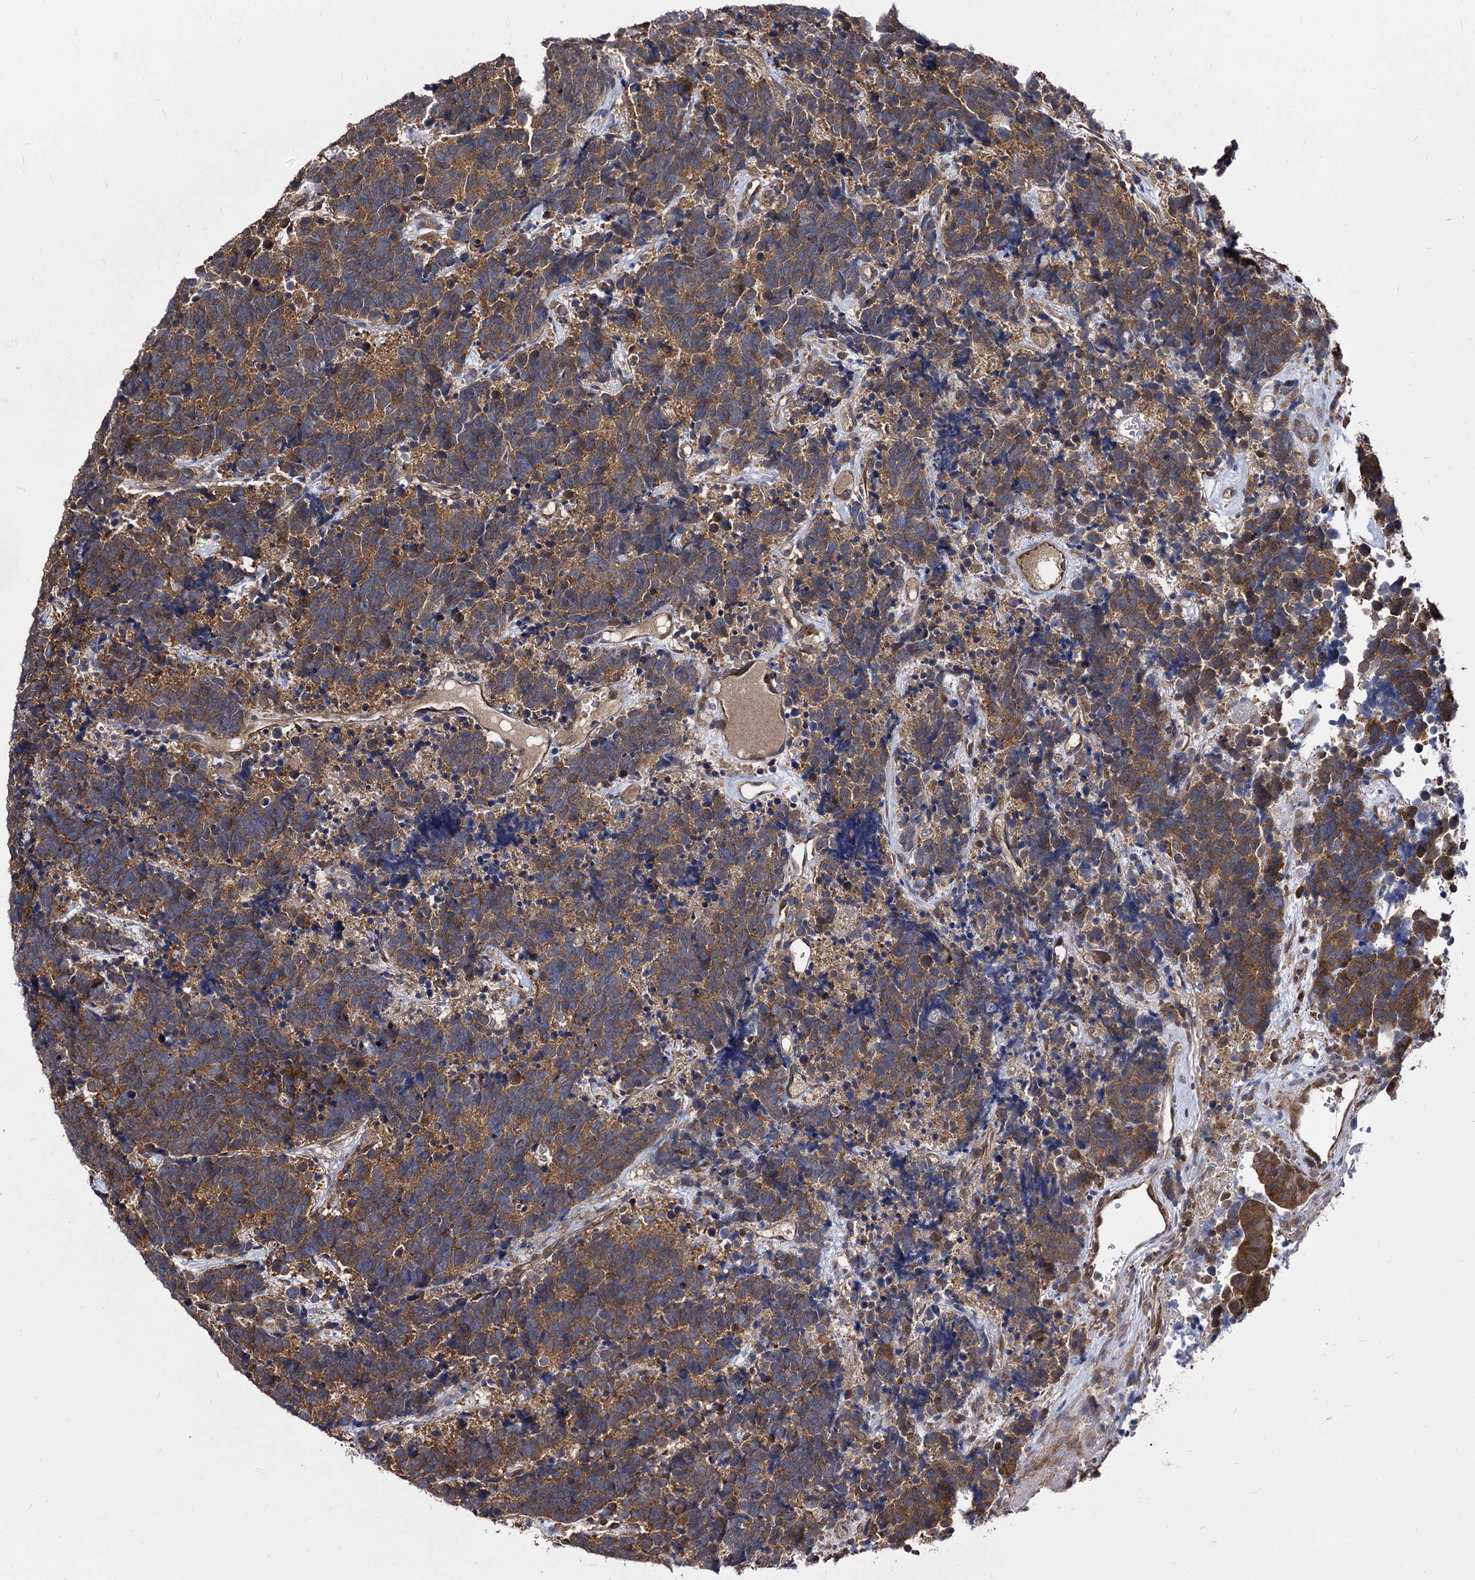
{"staining": {"intensity": "moderate", "quantity": ">75%", "location": "cytoplasmic/membranous"}, "tissue": "carcinoid", "cell_type": "Tumor cells", "image_type": "cancer", "snomed": [{"axis": "morphology", "description": "Carcinoma, NOS"}, {"axis": "morphology", "description": "Carcinoid, malignant, NOS"}, {"axis": "topography", "description": "Urinary bladder"}], "caption": "Immunohistochemistry (DAB (3,3'-diaminobenzidine)) staining of human carcinoid shows moderate cytoplasmic/membranous protein expression in about >75% of tumor cells. The protein of interest is stained brown, and the nuclei are stained in blue (DAB IHC with brightfield microscopy, high magnification).", "gene": "NME1", "patient": {"sex": "male", "age": 57}}